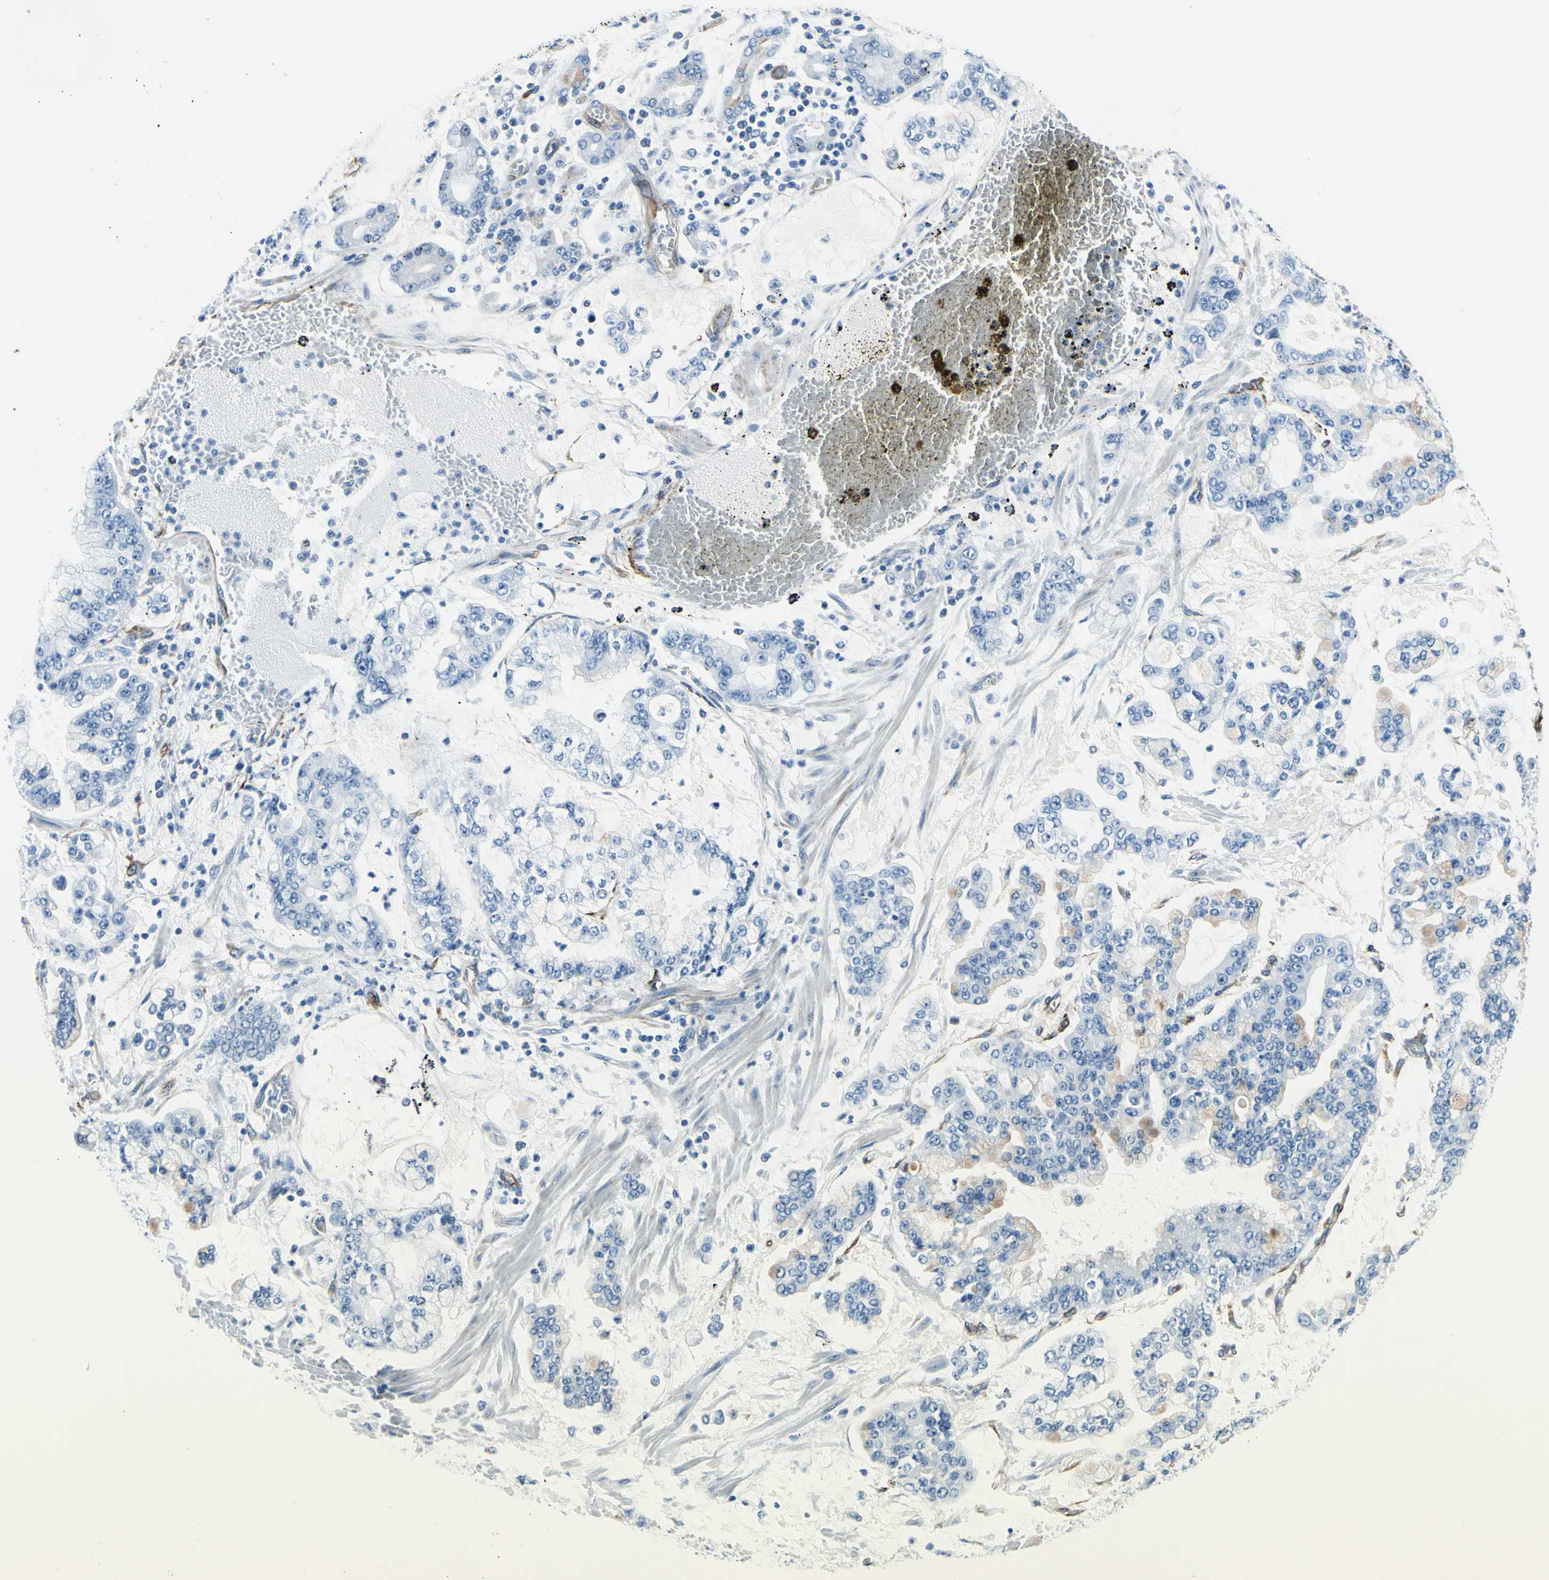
{"staining": {"intensity": "negative", "quantity": "none", "location": "none"}, "tissue": "stomach cancer", "cell_type": "Tumor cells", "image_type": "cancer", "snomed": [{"axis": "morphology", "description": "Normal tissue, NOS"}, {"axis": "morphology", "description": "Adenocarcinoma, NOS"}, {"axis": "topography", "description": "Stomach, upper"}, {"axis": "topography", "description": "Stomach"}], "caption": "An immunohistochemistry micrograph of stomach cancer is shown. There is no staining in tumor cells of stomach cancer. (IHC, brightfield microscopy, high magnification).", "gene": "PTH2R", "patient": {"sex": "male", "age": 76}}